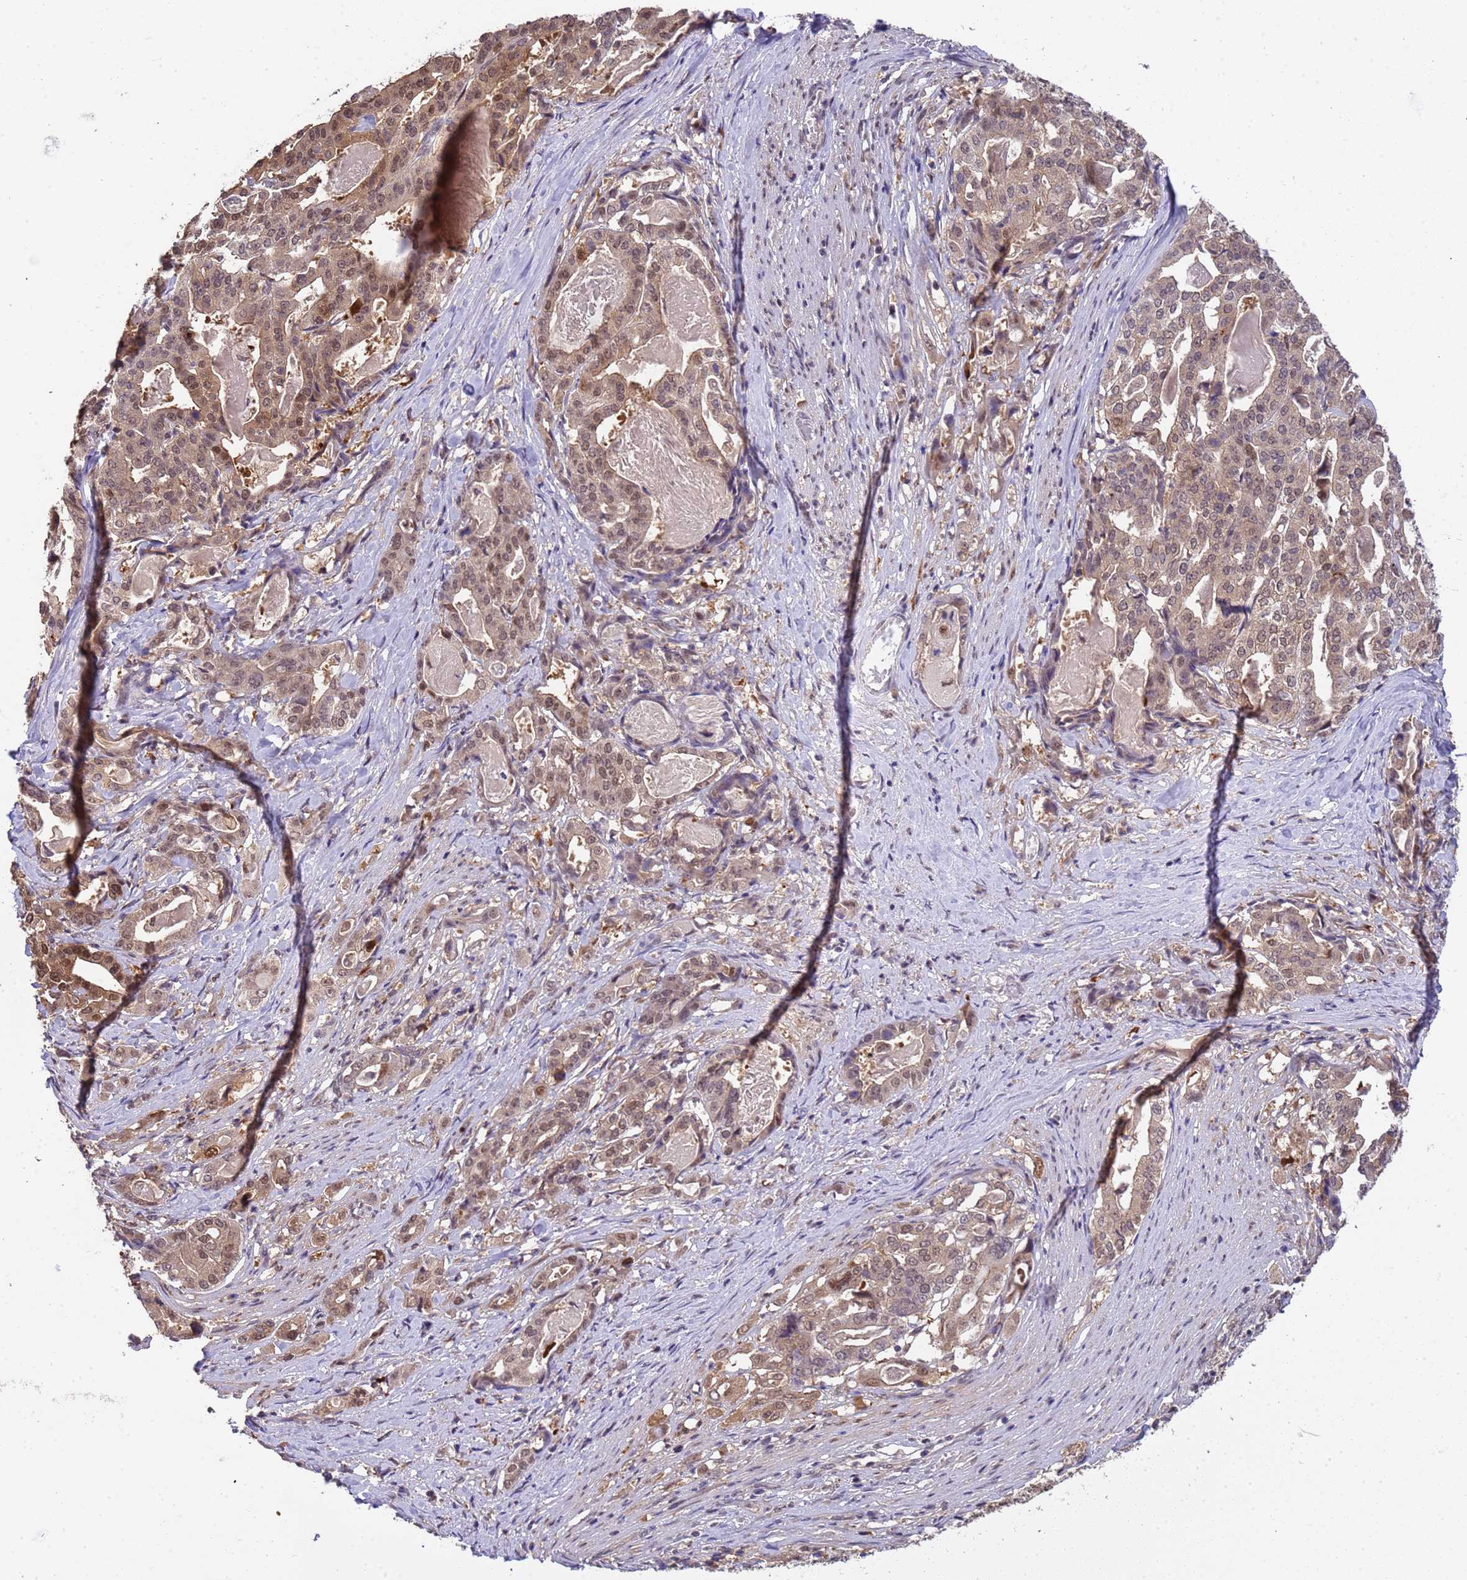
{"staining": {"intensity": "weak", "quantity": "25%-75%", "location": "nuclear"}, "tissue": "stomach cancer", "cell_type": "Tumor cells", "image_type": "cancer", "snomed": [{"axis": "morphology", "description": "Adenocarcinoma, NOS"}, {"axis": "topography", "description": "Stomach"}], "caption": "Human stomach cancer stained with a protein marker demonstrates weak staining in tumor cells.", "gene": "ZBTB5", "patient": {"sex": "male", "age": 48}}